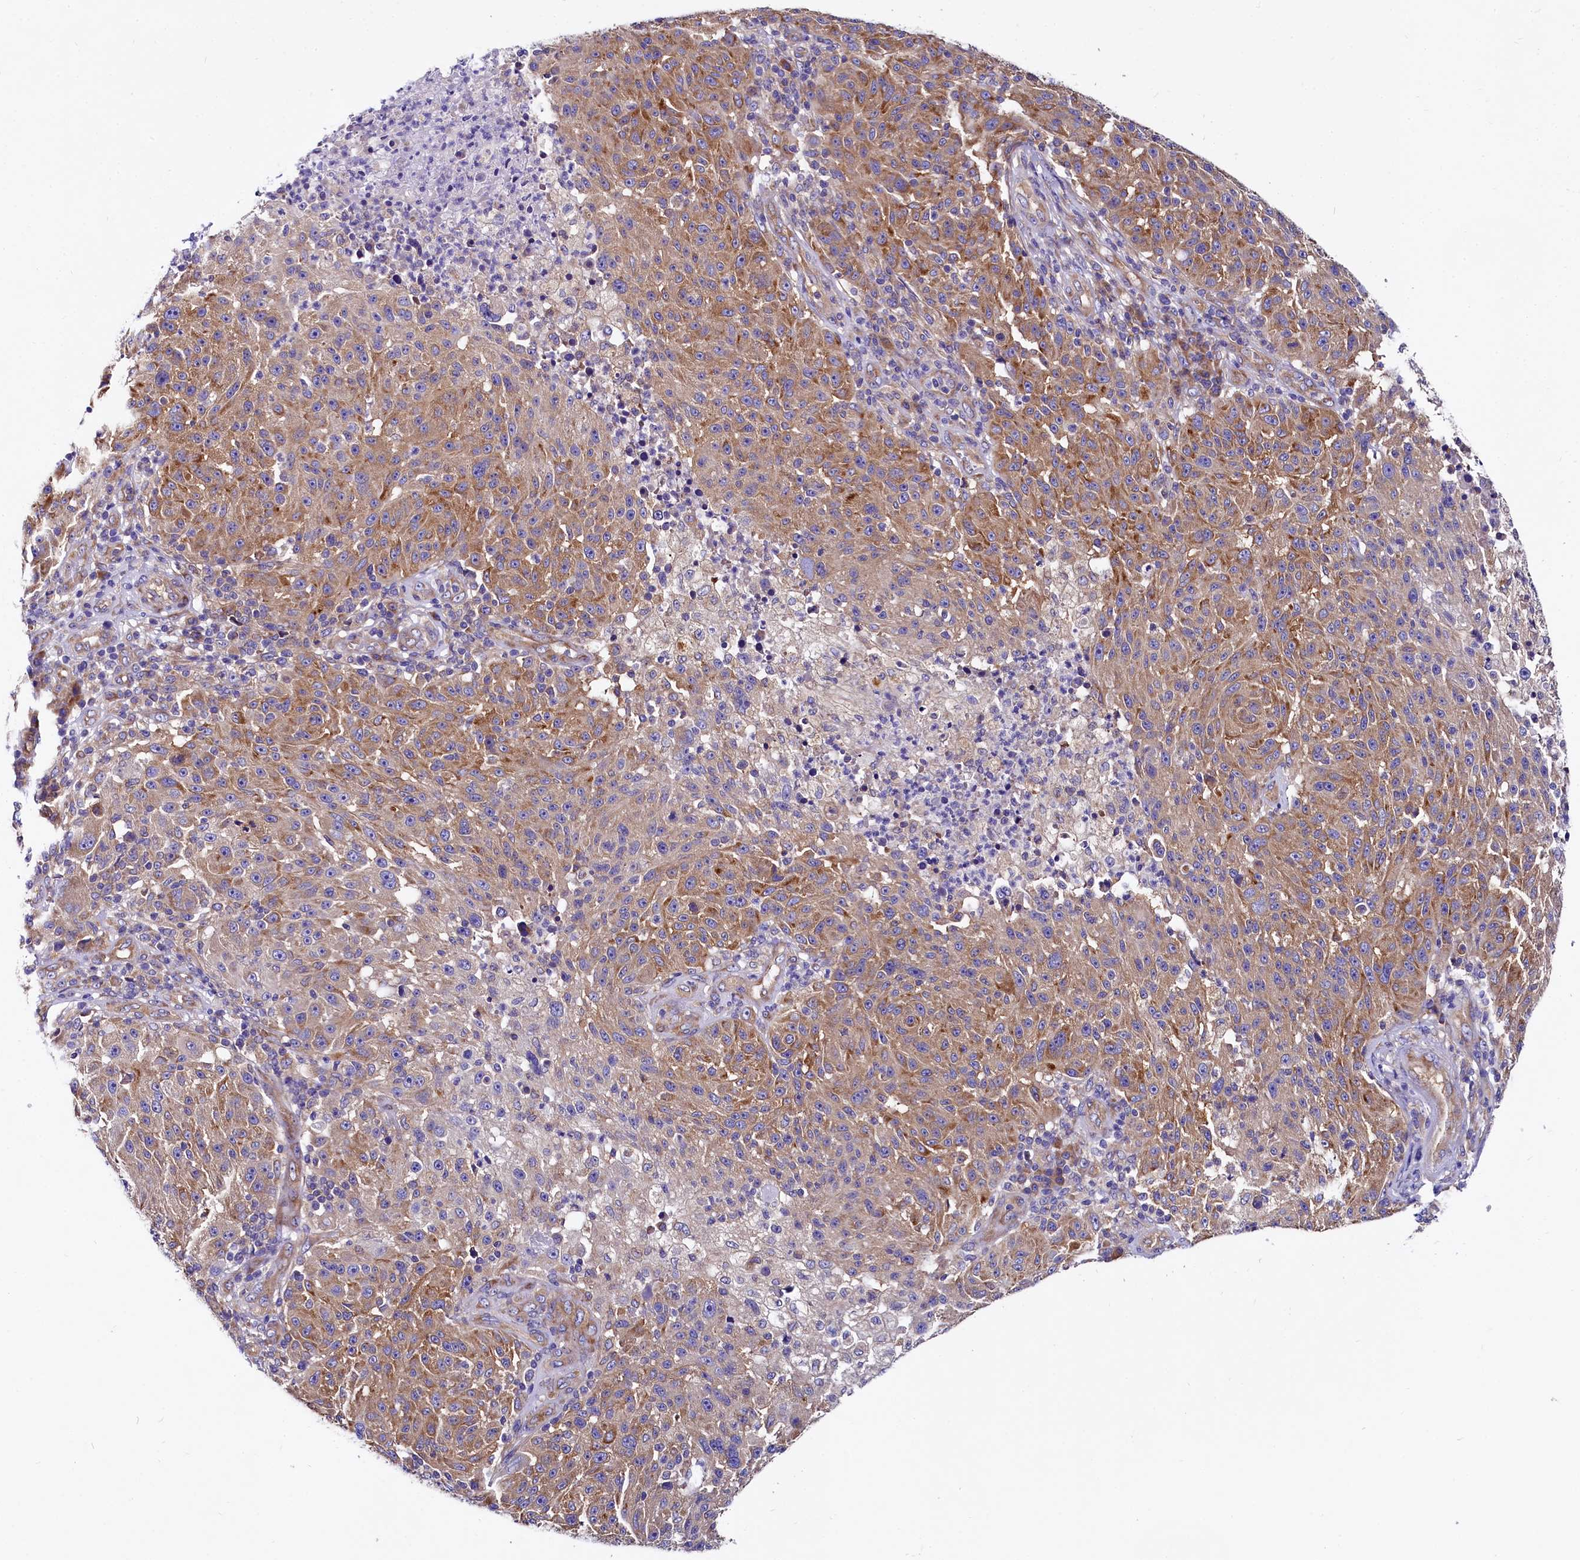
{"staining": {"intensity": "moderate", "quantity": ">75%", "location": "cytoplasmic/membranous"}, "tissue": "melanoma", "cell_type": "Tumor cells", "image_type": "cancer", "snomed": [{"axis": "morphology", "description": "Malignant melanoma, NOS"}, {"axis": "topography", "description": "Skin"}], "caption": "Moderate cytoplasmic/membranous staining for a protein is identified in approximately >75% of tumor cells of melanoma using immunohistochemistry (IHC).", "gene": "QARS1", "patient": {"sex": "male", "age": 53}}